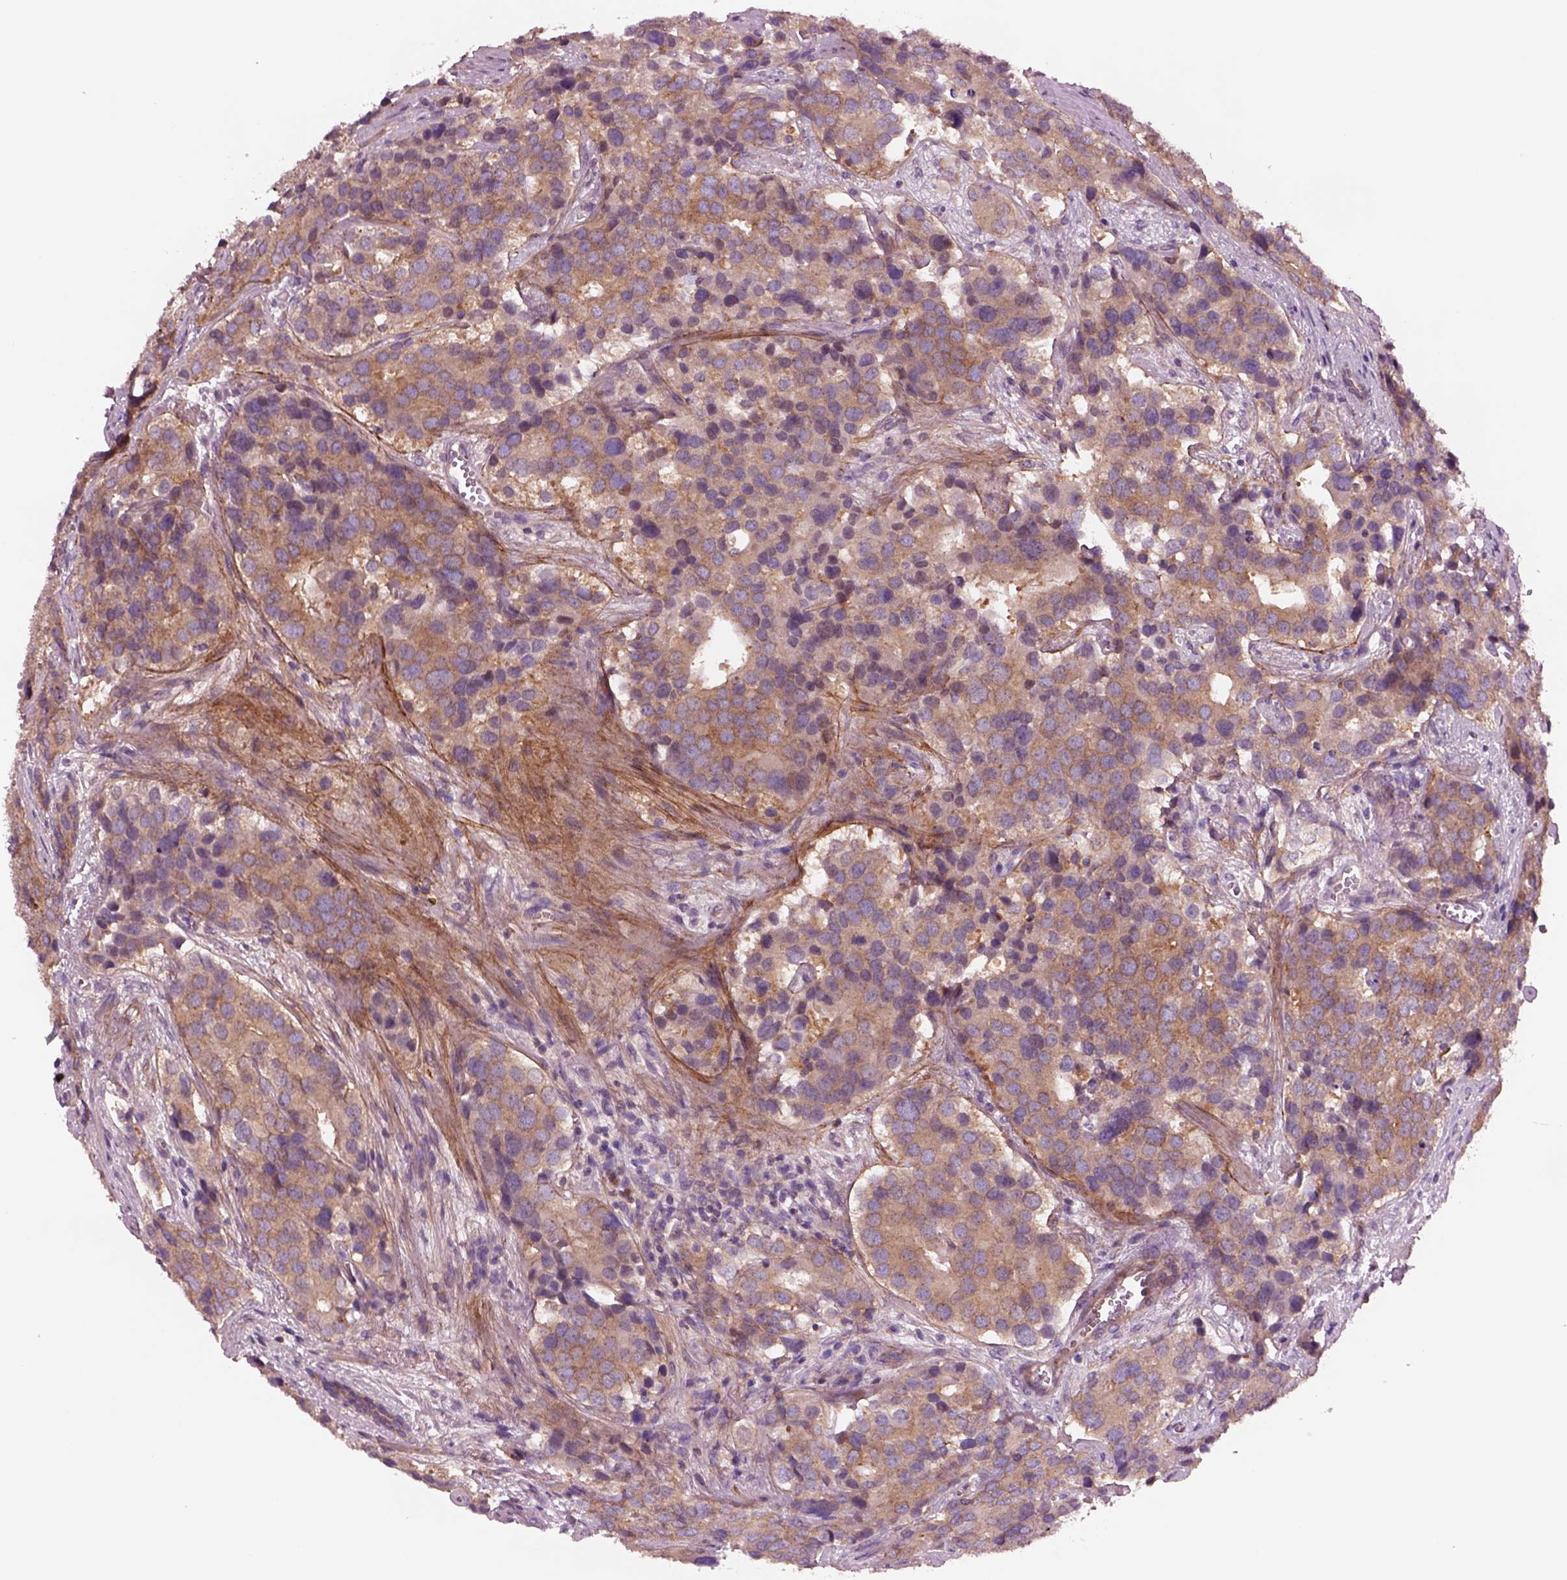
{"staining": {"intensity": "moderate", "quantity": ">75%", "location": "cytoplasmic/membranous"}, "tissue": "prostate cancer", "cell_type": "Tumor cells", "image_type": "cancer", "snomed": [{"axis": "morphology", "description": "Adenocarcinoma, NOS"}, {"axis": "topography", "description": "Prostate and seminal vesicle, NOS"}], "caption": "Moderate cytoplasmic/membranous staining is present in about >75% of tumor cells in adenocarcinoma (prostate).", "gene": "SEC23A", "patient": {"sex": "male", "age": 63}}